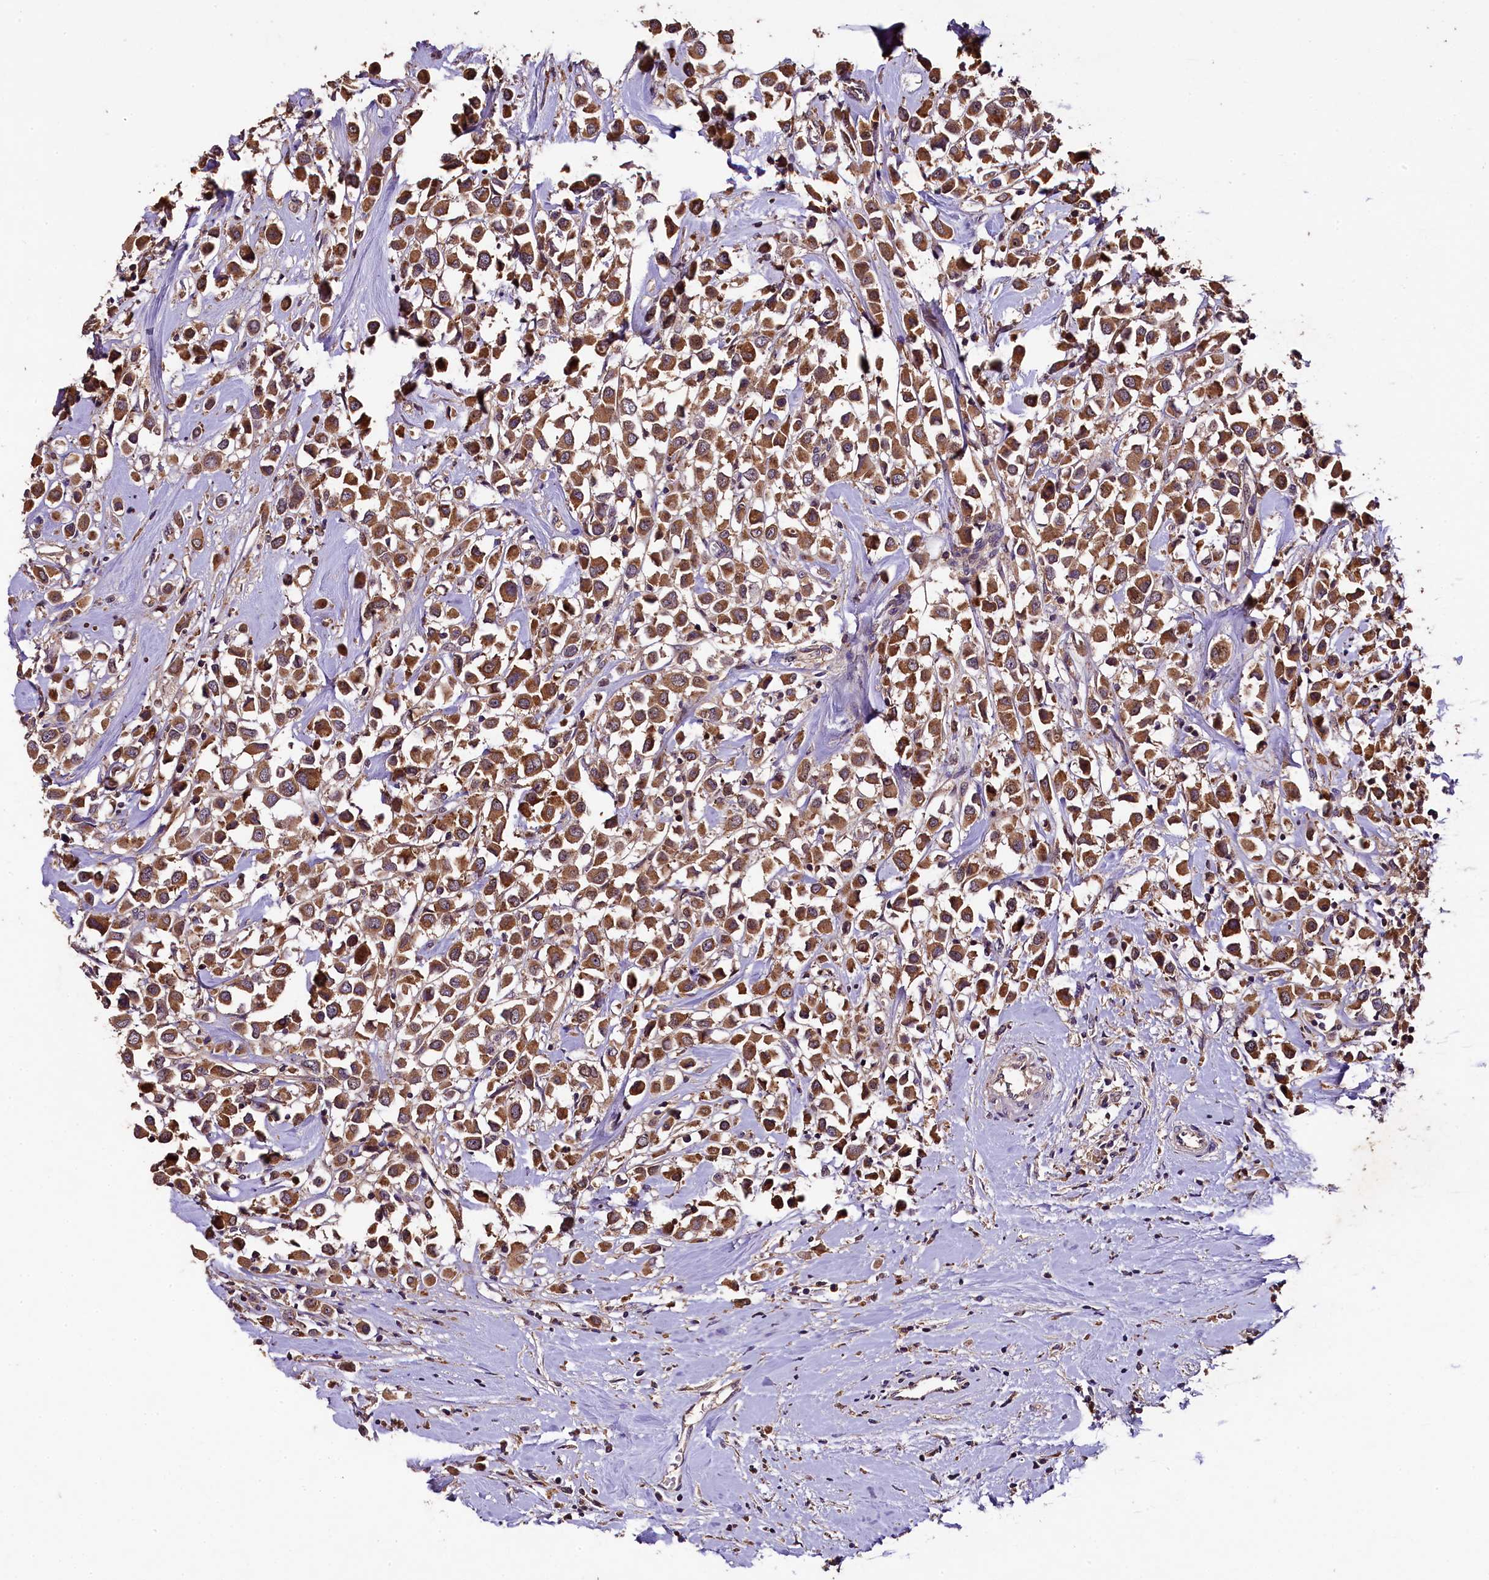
{"staining": {"intensity": "strong", "quantity": ">75%", "location": "cytoplasmic/membranous"}, "tissue": "breast cancer", "cell_type": "Tumor cells", "image_type": "cancer", "snomed": [{"axis": "morphology", "description": "Duct carcinoma"}, {"axis": "topography", "description": "Breast"}], "caption": "An image of breast cancer stained for a protein shows strong cytoplasmic/membranous brown staining in tumor cells. Nuclei are stained in blue.", "gene": "PLXNB1", "patient": {"sex": "female", "age": 61}}